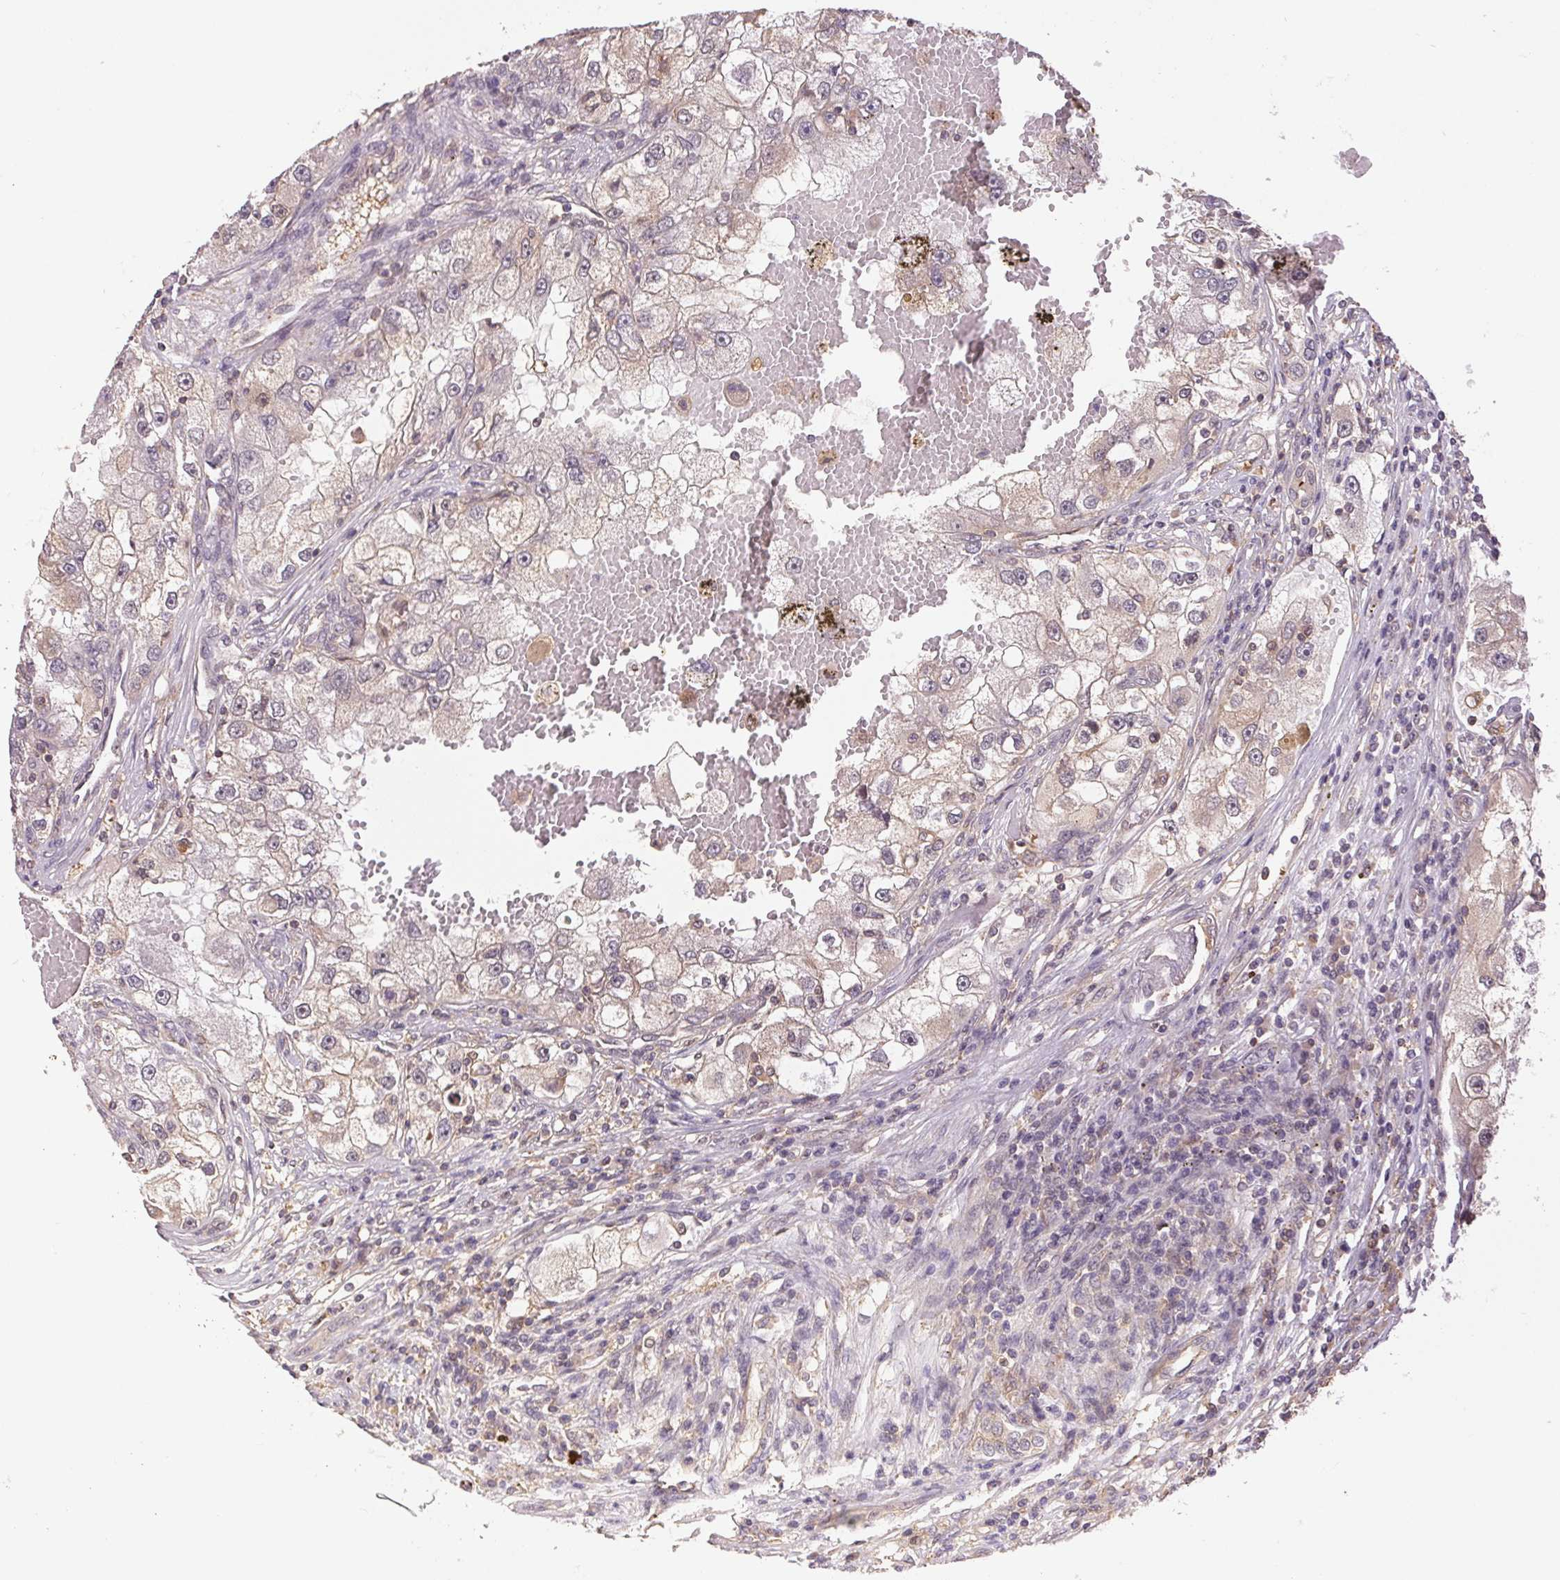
{"staining": {"intensity": "weak", "quantity": "<25%", "location": "cytoplasmic/membranous"}, "tissue": "renal cancer", "cell_type": "Tumor cells", "image_type": "cancer", "snomed": [{"axis": "morphology", "description": "Adenocarcinoma, NOS"}, {"axis": "topography", "description": "Kidney"}], "caption": "Tumor cells are negative for protein expression in human adenocarcinoma (renal). (Brightfield microscopy of DAB immunohistochemistry at high magnification).", "gene": "GDI2", "patient": {"sex": "male", "age": 63}}